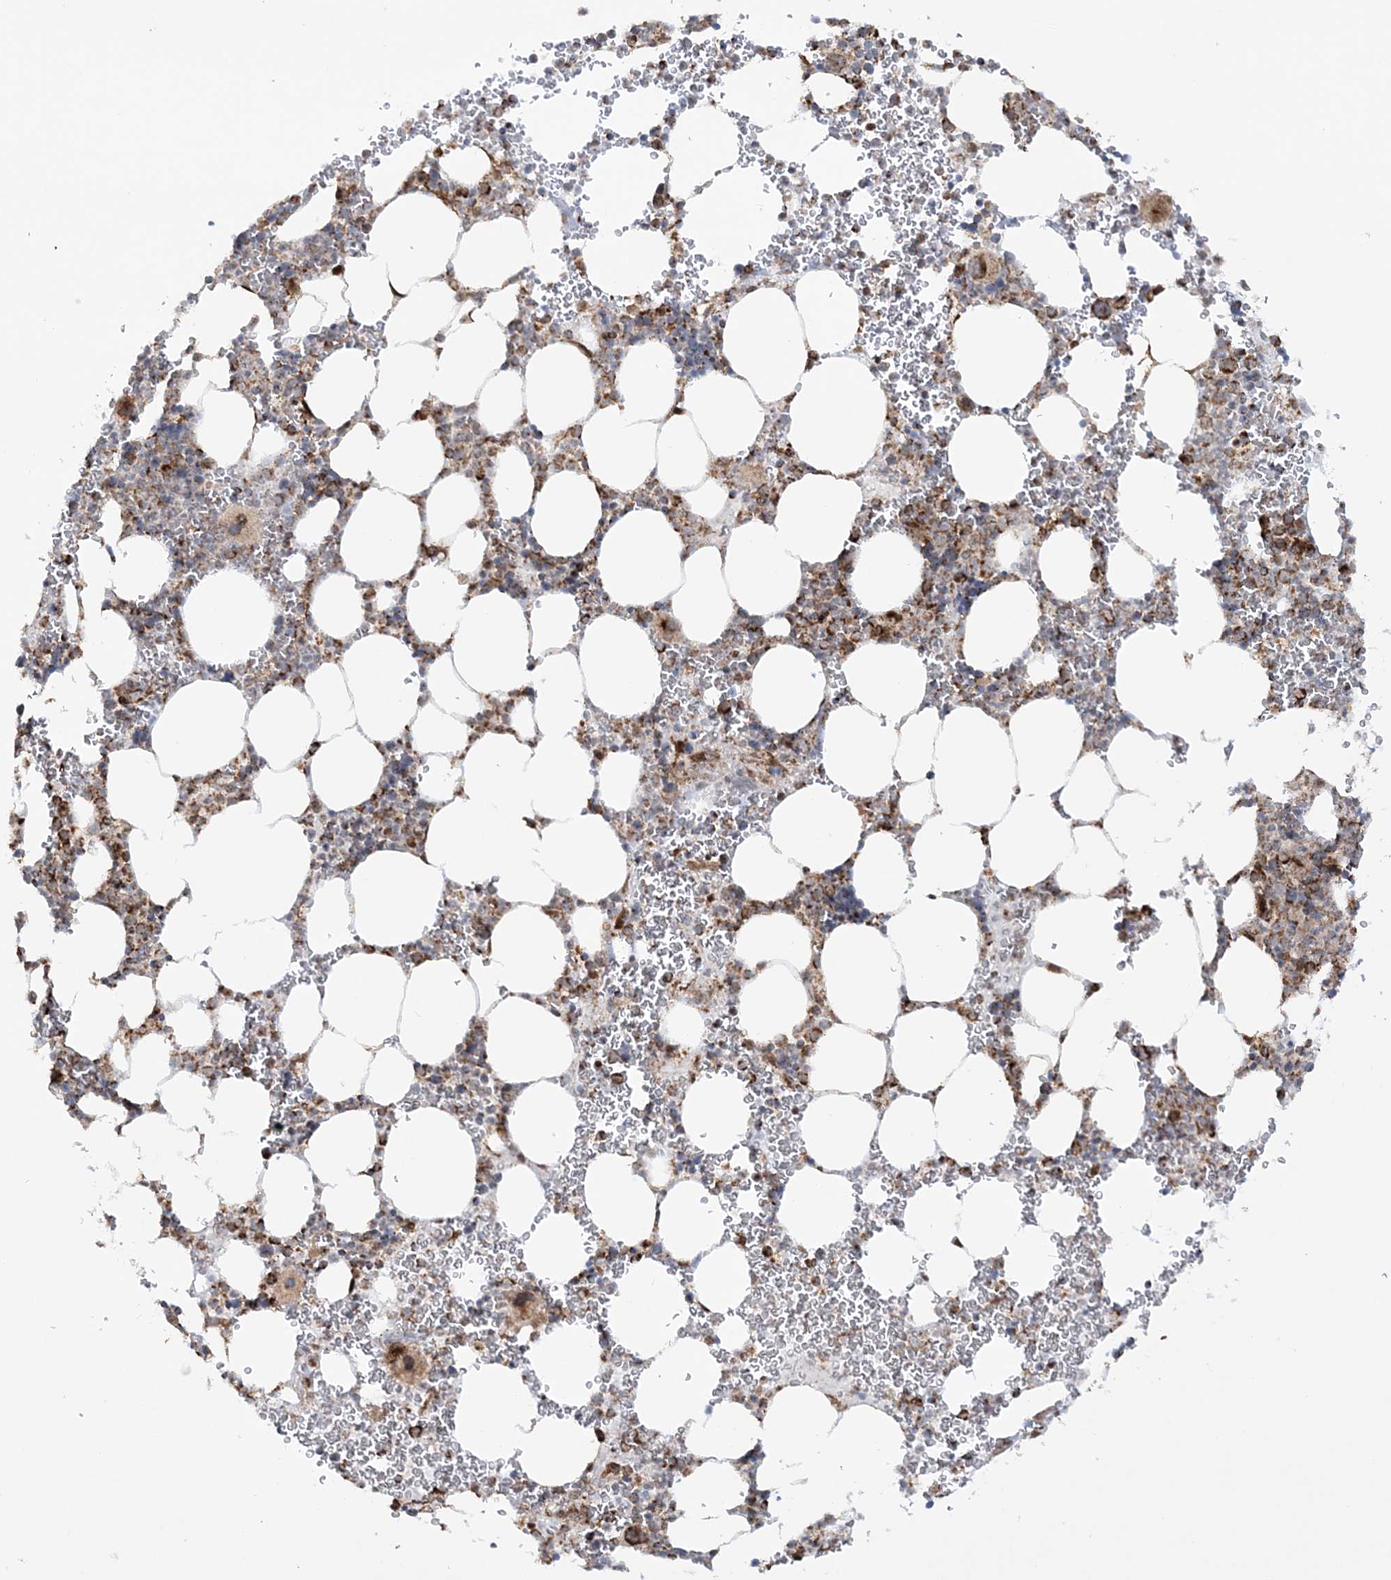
{"staining": {"intensity": "strong", "quantity": "25%-75%", "location": "cytoplasmic/membranous"}, "tissue": "bone marrow", "cell_type": "Hematopoietic cells", "image_type": "normal", "snomed": [{"axis": "morphology", "description": "Normal tissue, NOS"}, {"axis": "topography", "description": "Bone marrow"}], "caption": "Human bone marrow stained with a brown dye displays strong cytoplasmic/membranous positive positivity in about 25%-75% of hematopoietic cells.", "gene": "CRY2", "patient": {"sex": "female", "age": 78}}